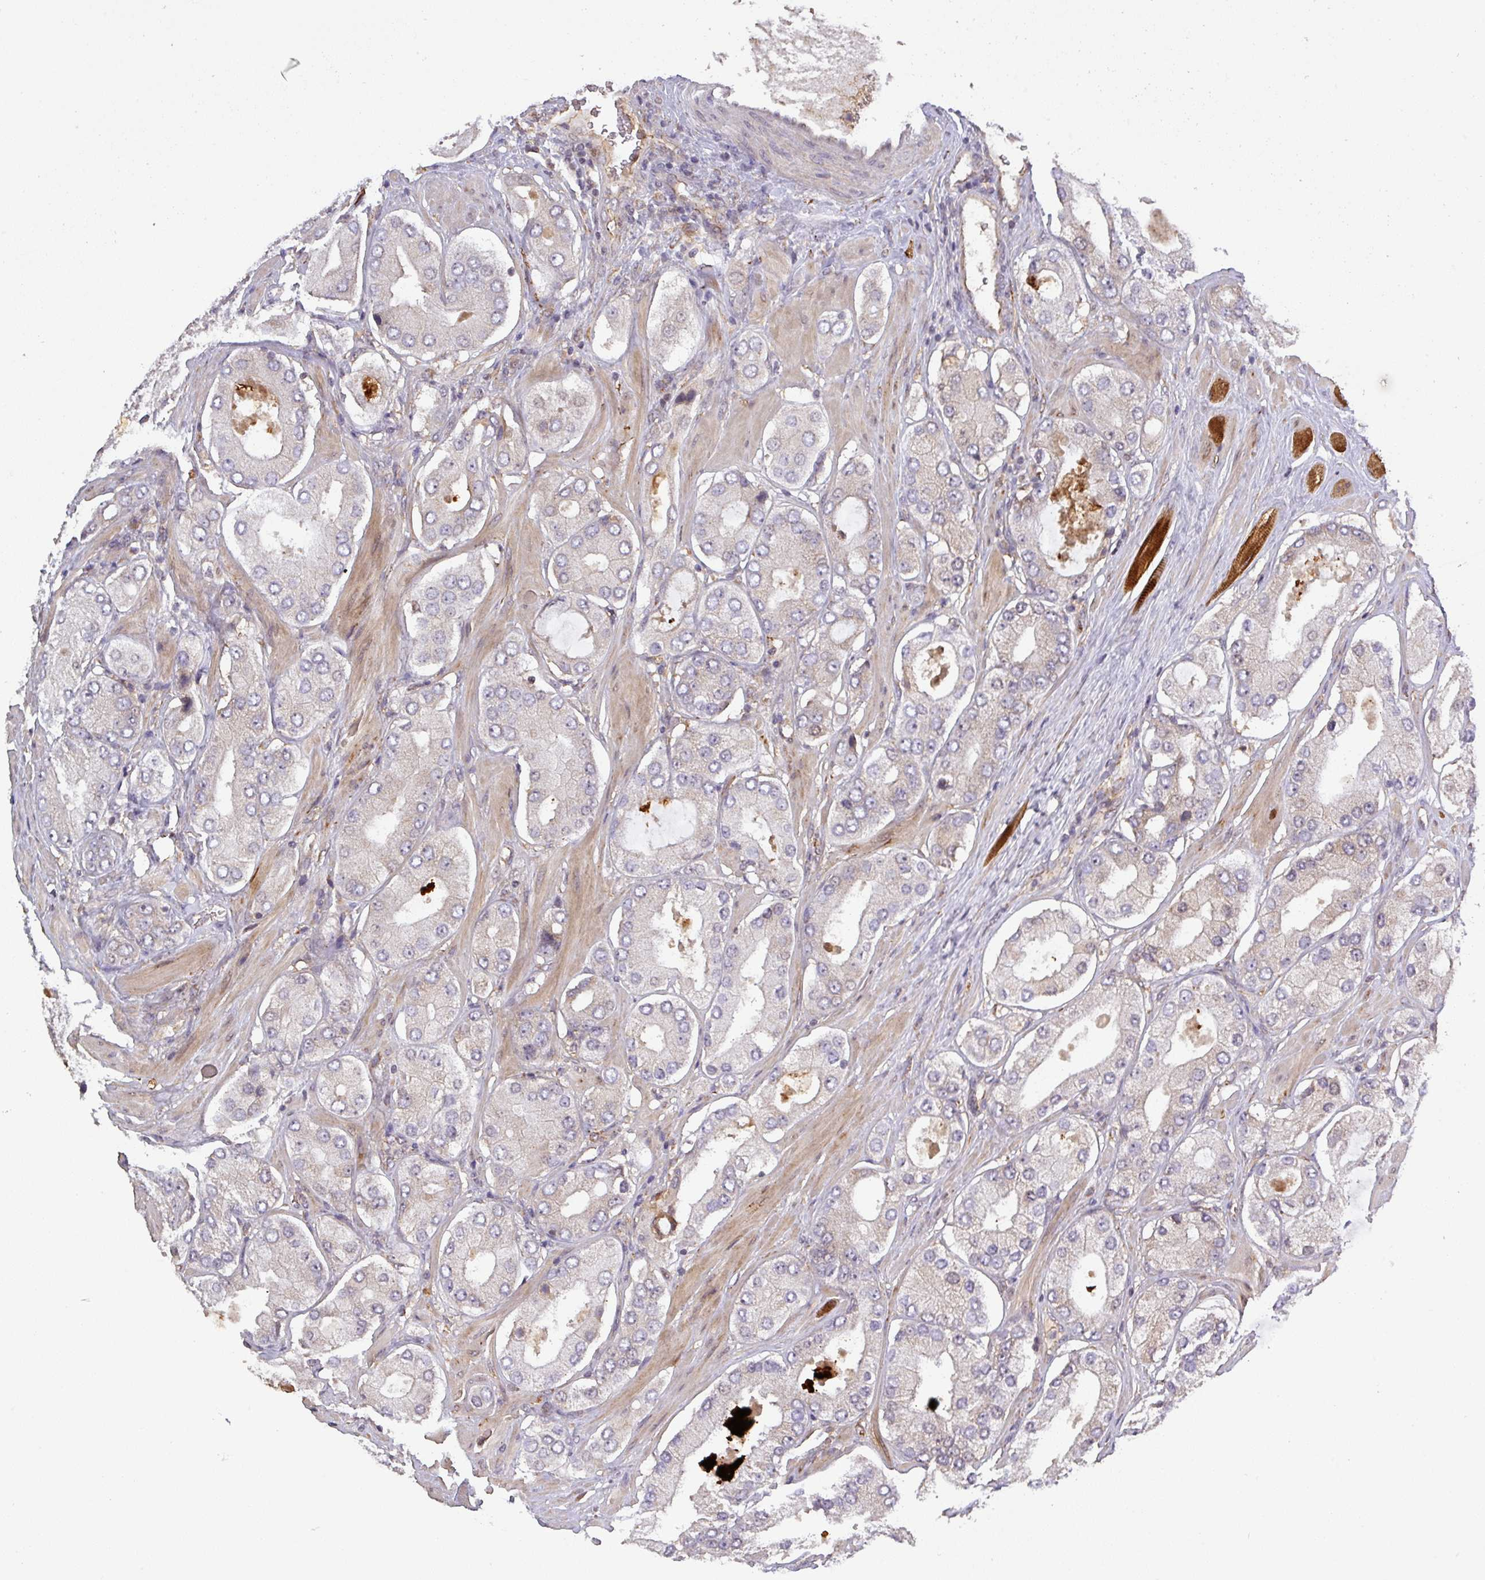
{"staining": {"intensity": "negative", "quantity": "none", "location": "none"}, "tissue": "prostate cancer", "cell_type": "Tumor cells", "image_type": "cancer", "snomed": [{"axis": "morphology", "description": "Adenocarcinoma, Low grade"}, {"axis": "topography", "description": "Prostate"}], "caption": "Low-grade adenocarcinoma (prostate) was stained to show a protein in brown. There is no significant positivity in tumor cells. Brightfield microscopy of immunohistochemistry stained with DAB (3,3'-diaminobenzidine) (brown) and hematoxylin (blue), captured at high magnification.", "gene": "CCDC121", "patient": {"sex": "male", "age": 42}}